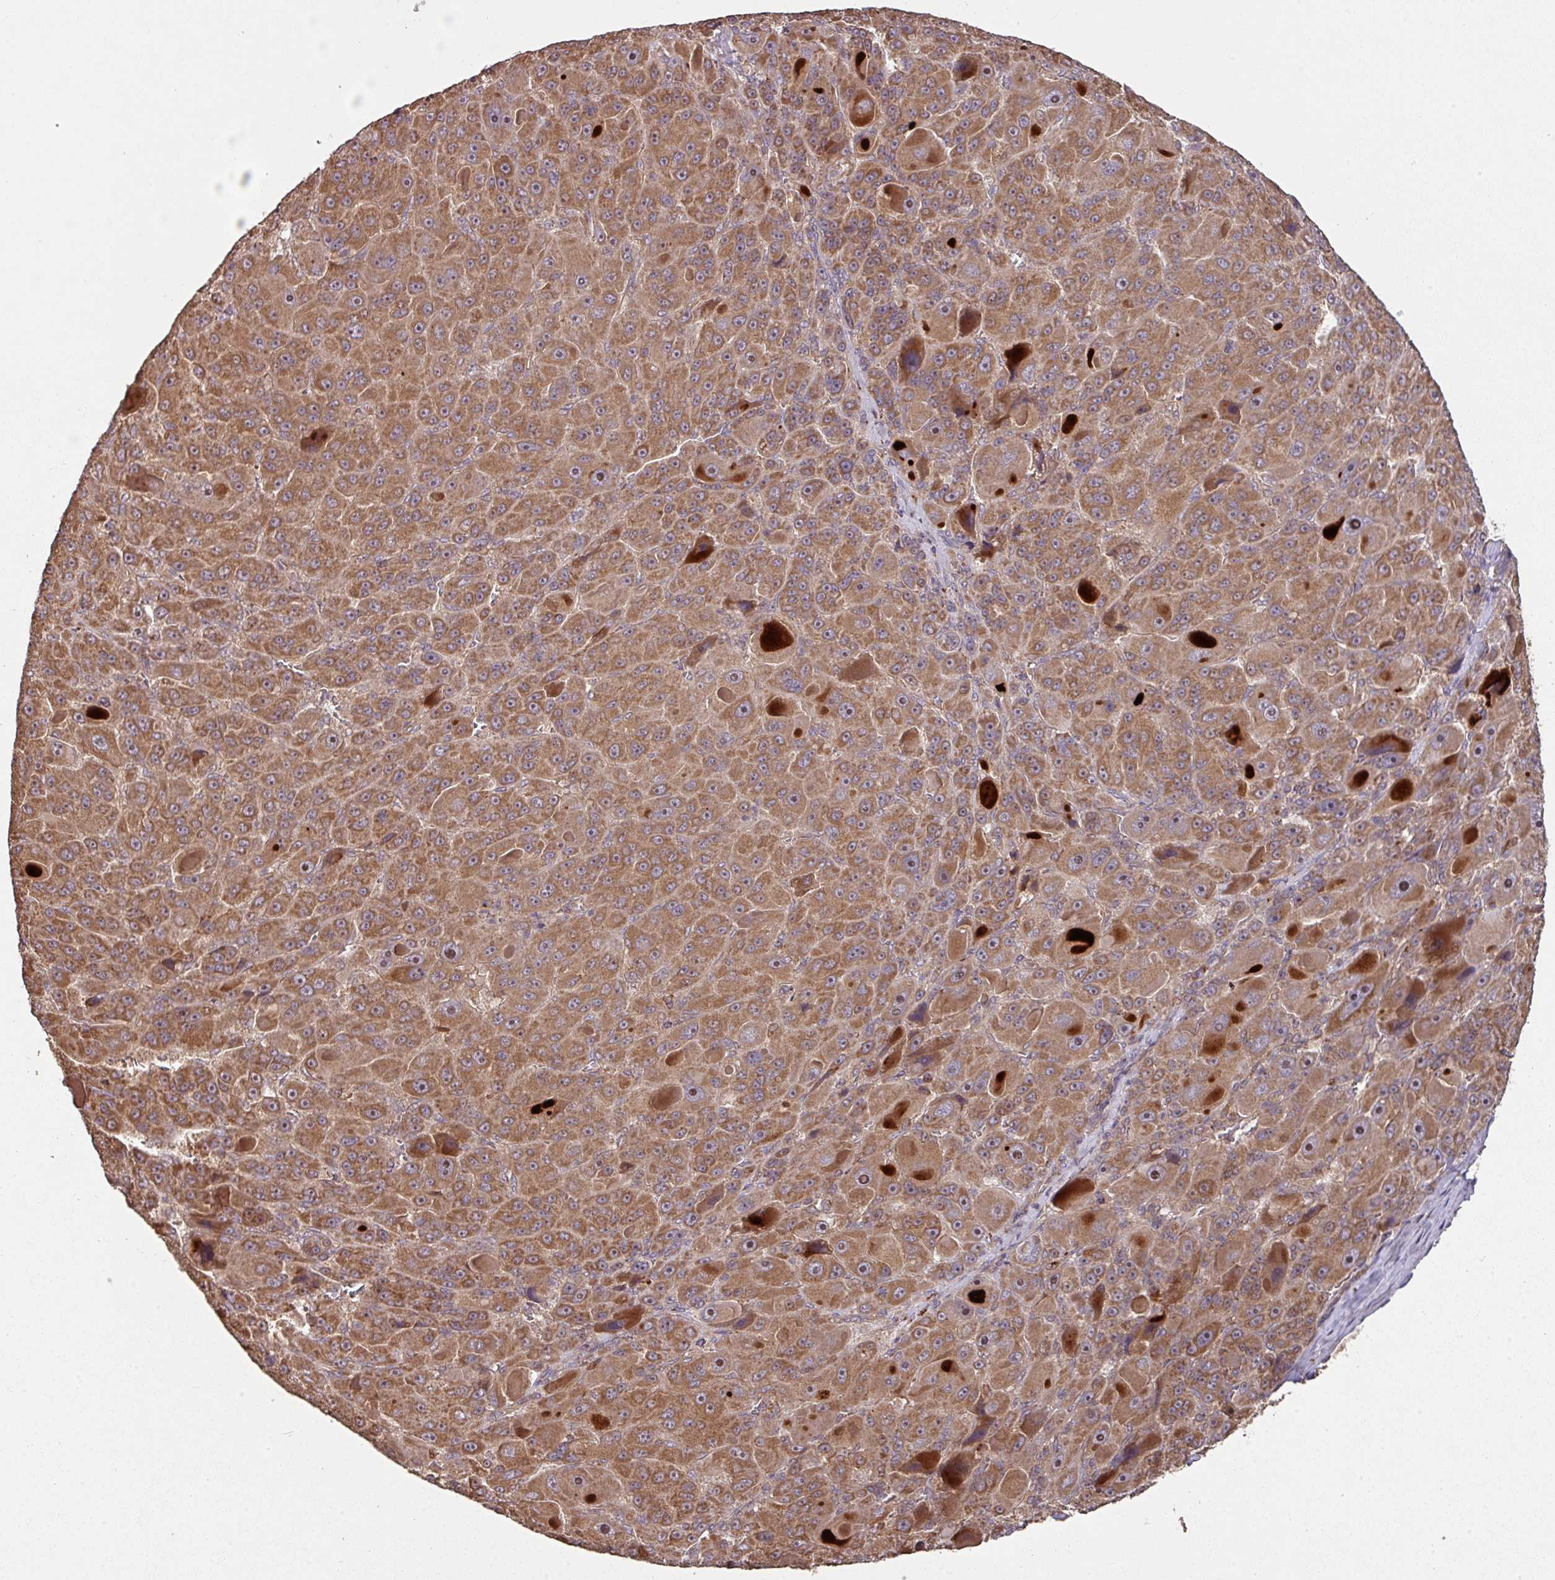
{"staining": {"intensity": "moderate", "quantity": ">75%", "location": "cytoplasmic/membranous,nuclear"}, "tissue": "liver cancer", "cell_type": "Tumor cells", "image_type": "cancer", "snomed": [{"axis": "morphology", "description": "Carcinoma, Hepatocellular, NOS"}, {"axis": "topography", "description": "Liver"}], "caption": "An image of liver cancer (hepatocellular carcinoma) stained for a protein exhibits moderate cytoplasmic/membranous and nuclear brown staining in tumor cells. Ihc stains the protein of interest in brown and the nuclei are stained blue.", "gene": "MRRF", "patient": {"sex": "male", "age": 76}}